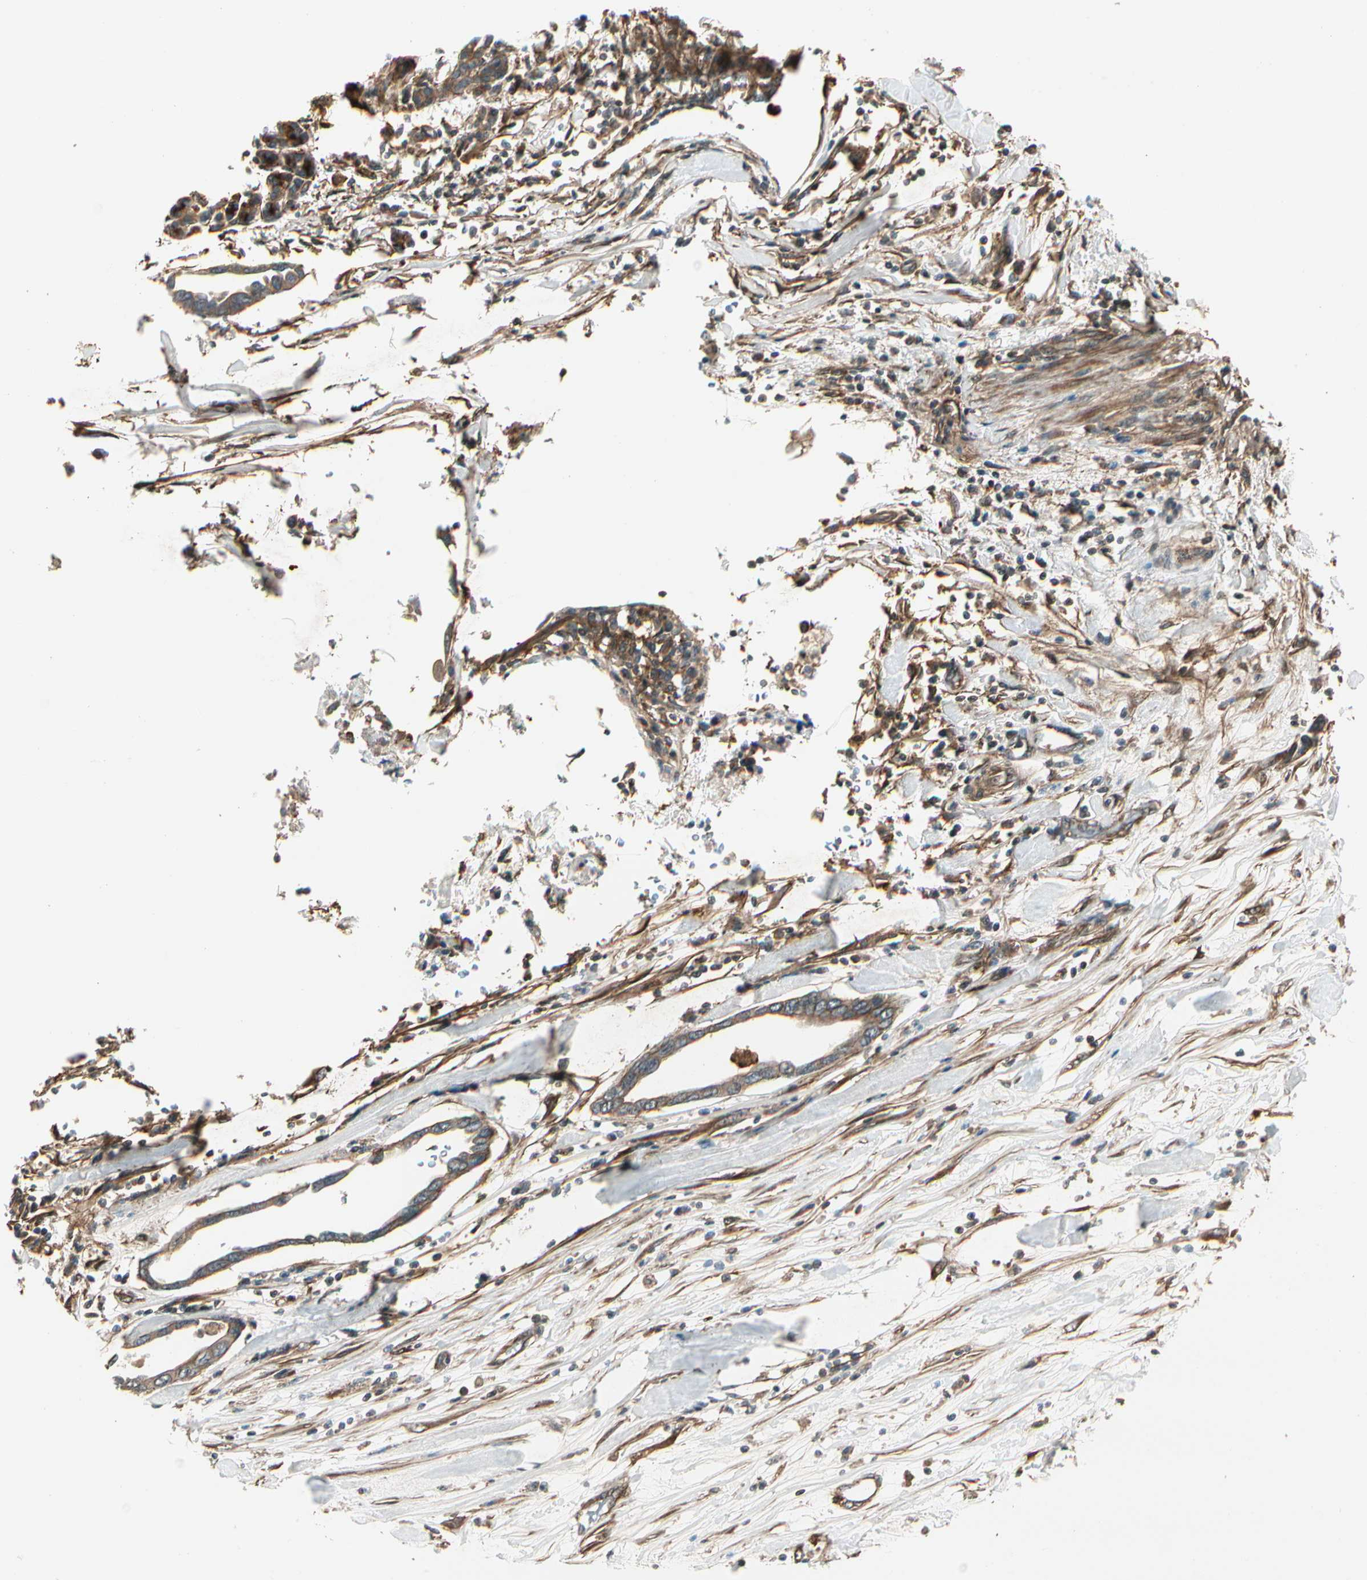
{"staining": {"intensity": "moderate", "quantity": ">75%", "location": "cytoplasmic/membranous"}, "tissue": "pancreatic cancer", "cell_type": "Tumor cells", "image_type": "cancer", "snomed": [{"axis": "morphology", "description": "Adenocarcinoma, NOS"}, {"axis": "topography", "description": "Pancreas"}], "caption": "An image of human pancreatic cancer (adenocarcinoma) stained for a protein reveals moderate cytoplasmic/membranous brown staining in tumor cells.", "gene": "FKBP15", "patient": {"sex": "female", "age": 57}}